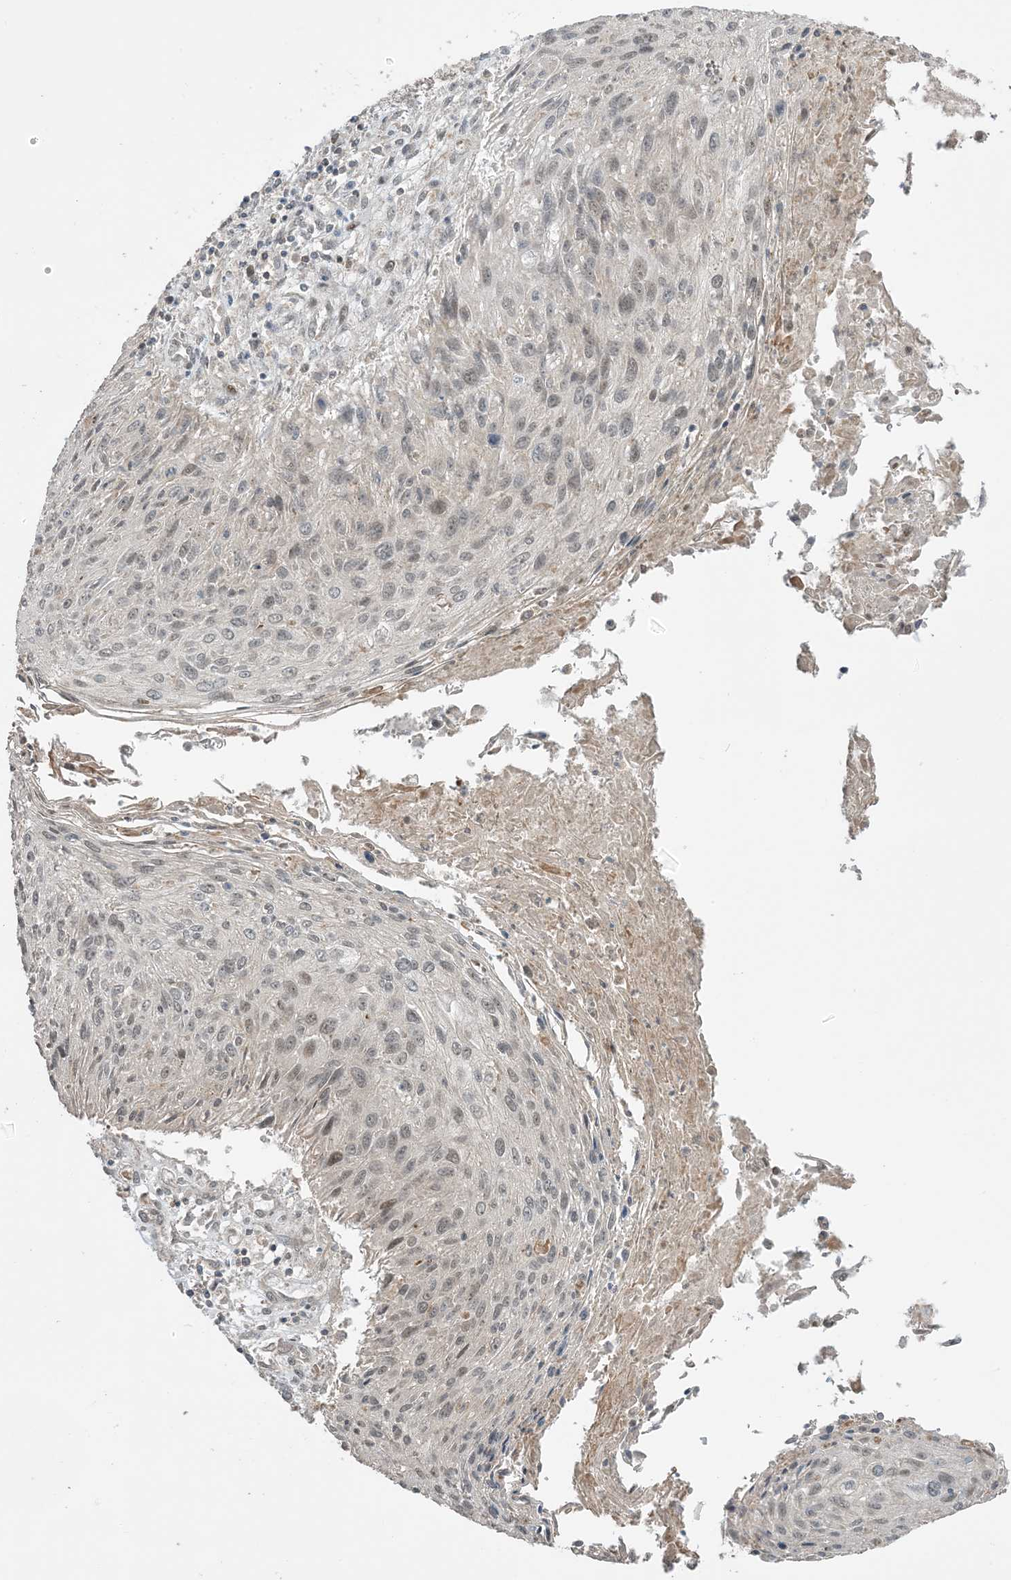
{"staining": {"intensity": "weak", "quantity": "25%-75%", "location": "nuclear"}, "tissue": "cervical cancer", "cell_type": "Tumor cells", "image_type": "cancer", "snomed": [{"axis": "morphology", "description": "Squamous cell carcinoma, NOS"}, {"axis": "topography", "description": "Cervix"}], "caption": "Immunohistochemical staining of human squamous cell carcinoma (cervical) demonstrates weak nuclear protein expression in about 25%-75% of tumor cells.", "gene": "PHLDB2", "patient": {"sex": "female", "age": 51}}